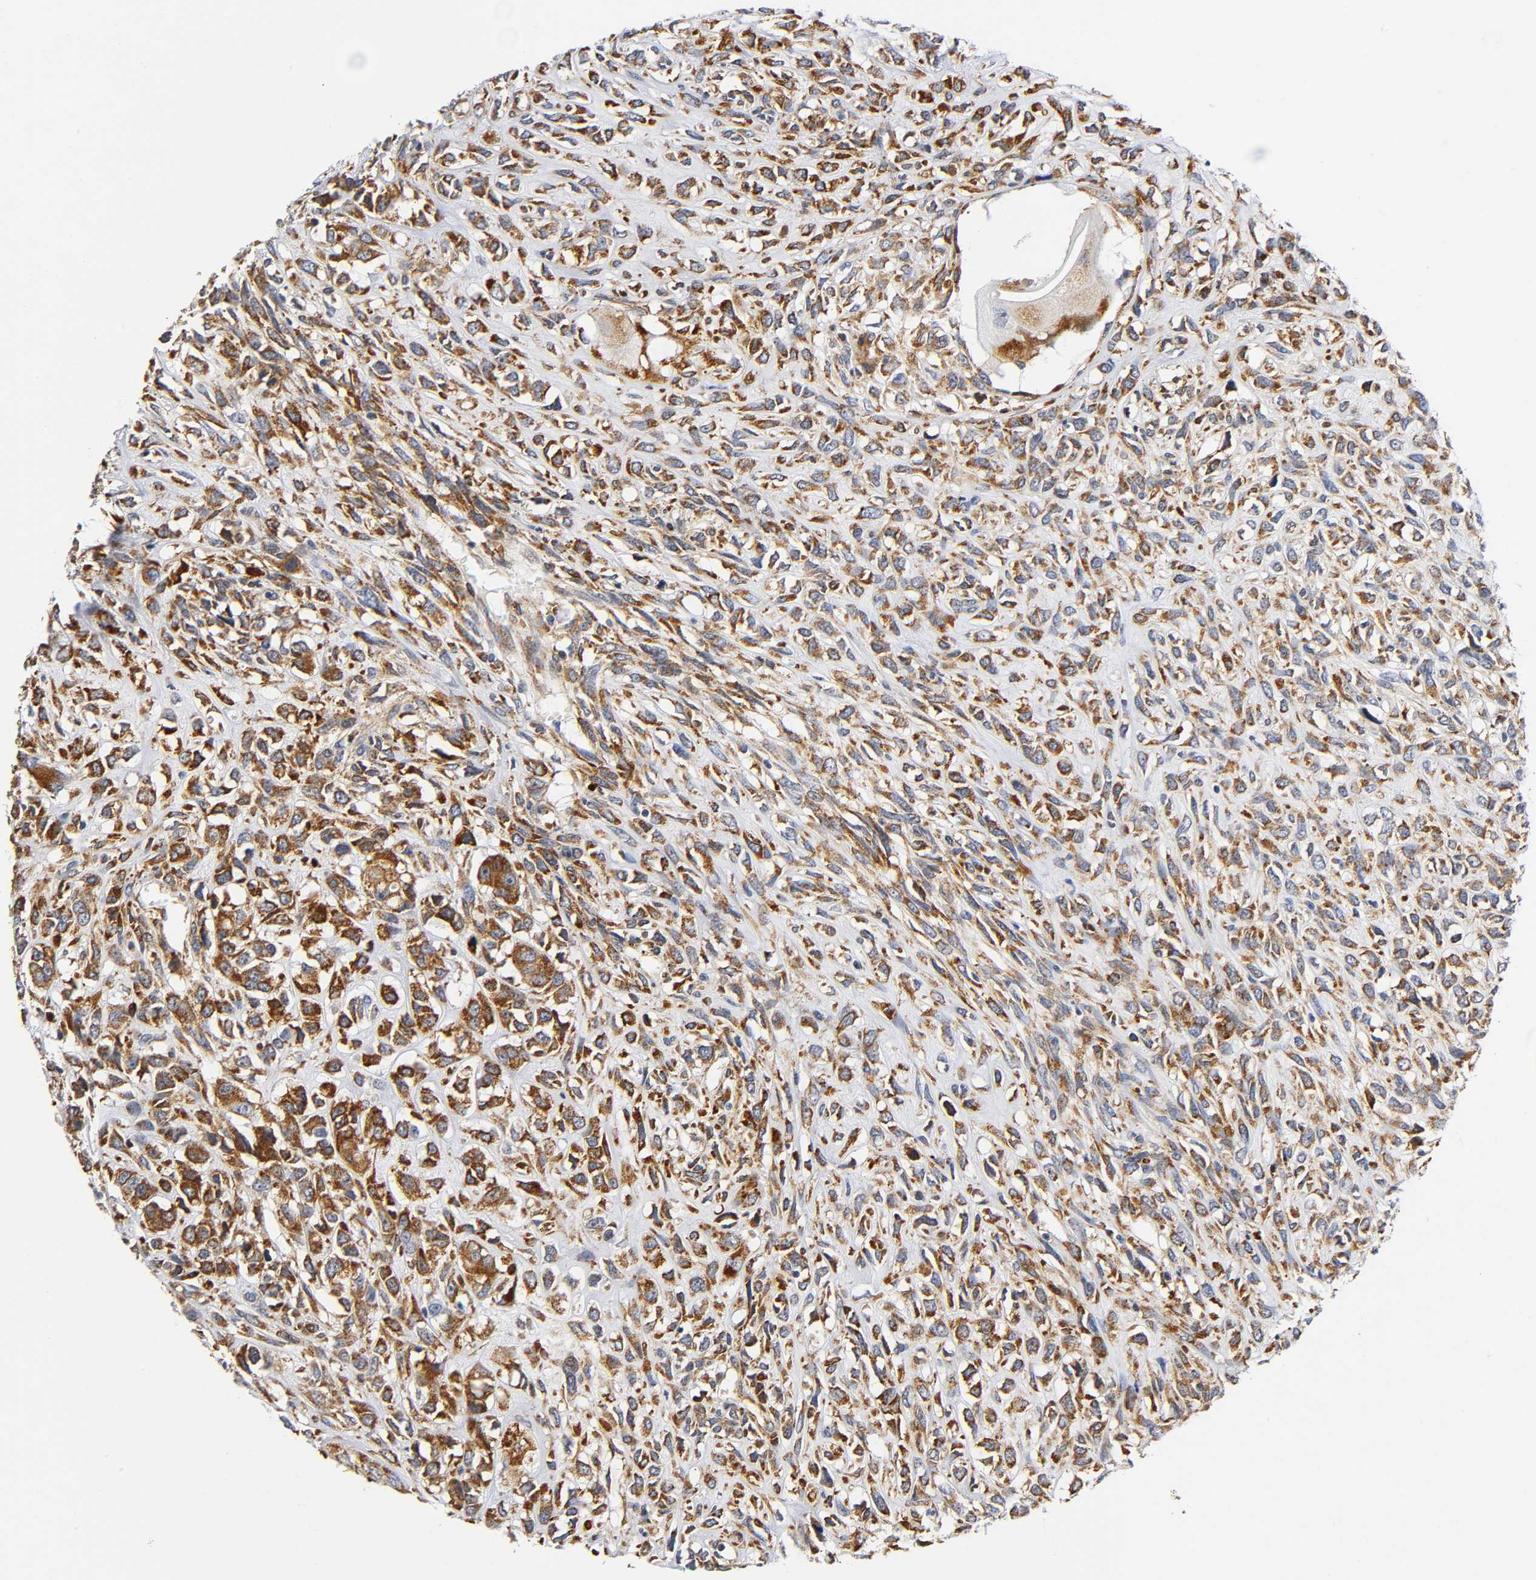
{"staining": {"intensity": "strong", "quantity": ">75%", "location": "cytoplasmic/membranous"}, "tissue": "head and neck cancer", "cell_type": "Tumor cells", "image_type": "cancer", "snomed": [{"axis": "morphology", "description": "Necrosis, NOS"}, {"axis": "morphology", "description": "Neoplasm, malignant, NOS"}, {"axis": "topography", "description": "Salivary gland"}, {"axis": "topography", "description": "Head-Neck"}], "caption": "Human head and neck cancer (neoplasm (malignant)) stained with a protein marker displays strong staining in tumor cells.", "gene": "SOS2", "patient": {"sex": "male", "age": 43}}